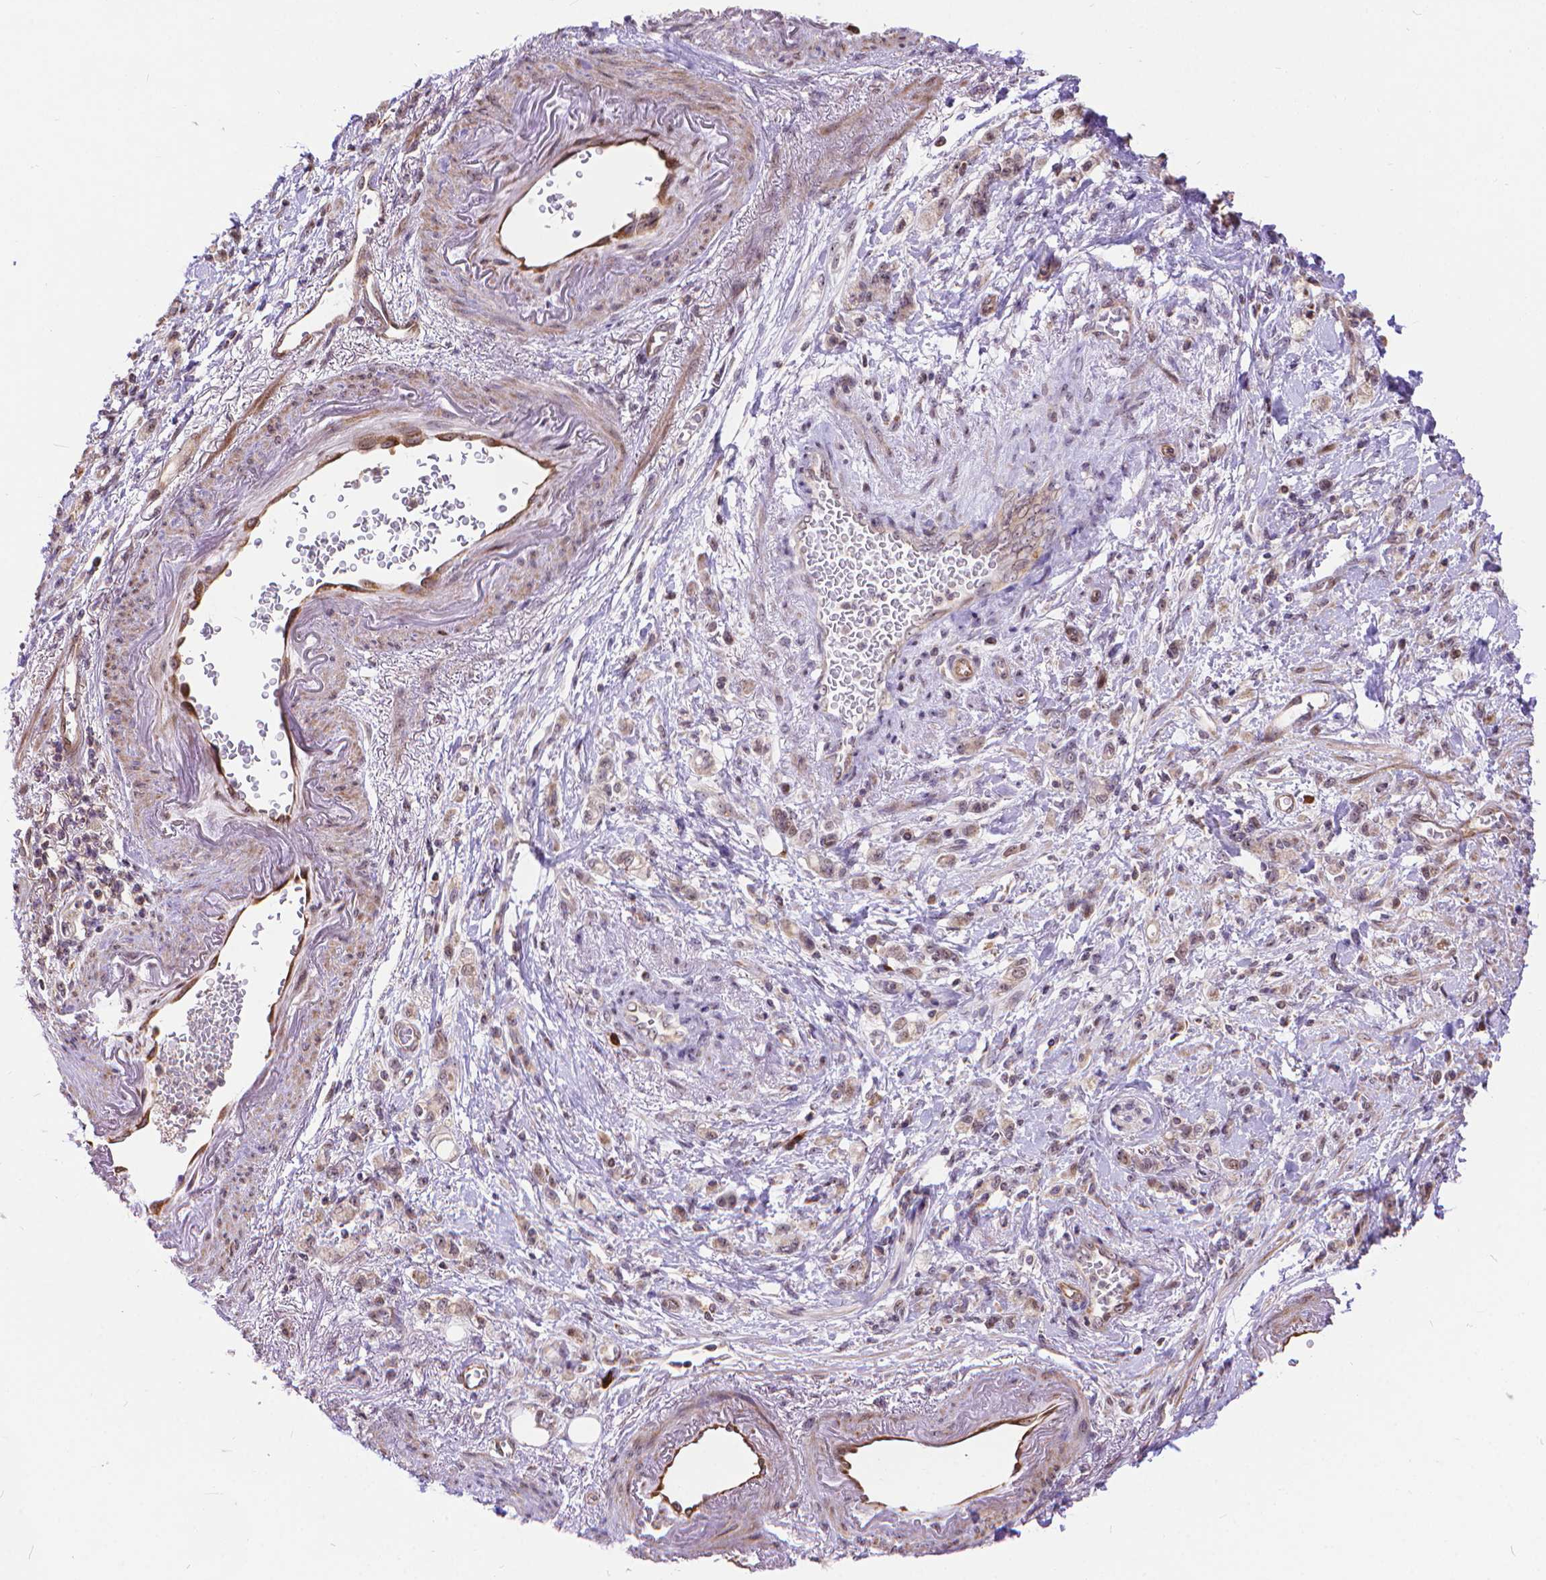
{"staining": {"intensity": "moderate", "quantity": "<25%", "location": "nuclear"}, "tissue": "stomach cancer", "cell_type": "Tumor cells", "image_type": "cancer", "snomed": [{"axis": "morphology", "description": "Adenocarcinoma, NOS"}, {"axis": "topography", "description": "Stomach"}], "caption": "This histopathology image demonstrates immunohistochemistry (IHC) staining of stomach cancer, with low moderate nuclear positivity in approximately <25% of tumor cells.", "gene": "TMEM135", "patient": {"sex": "male", "age": 77}}